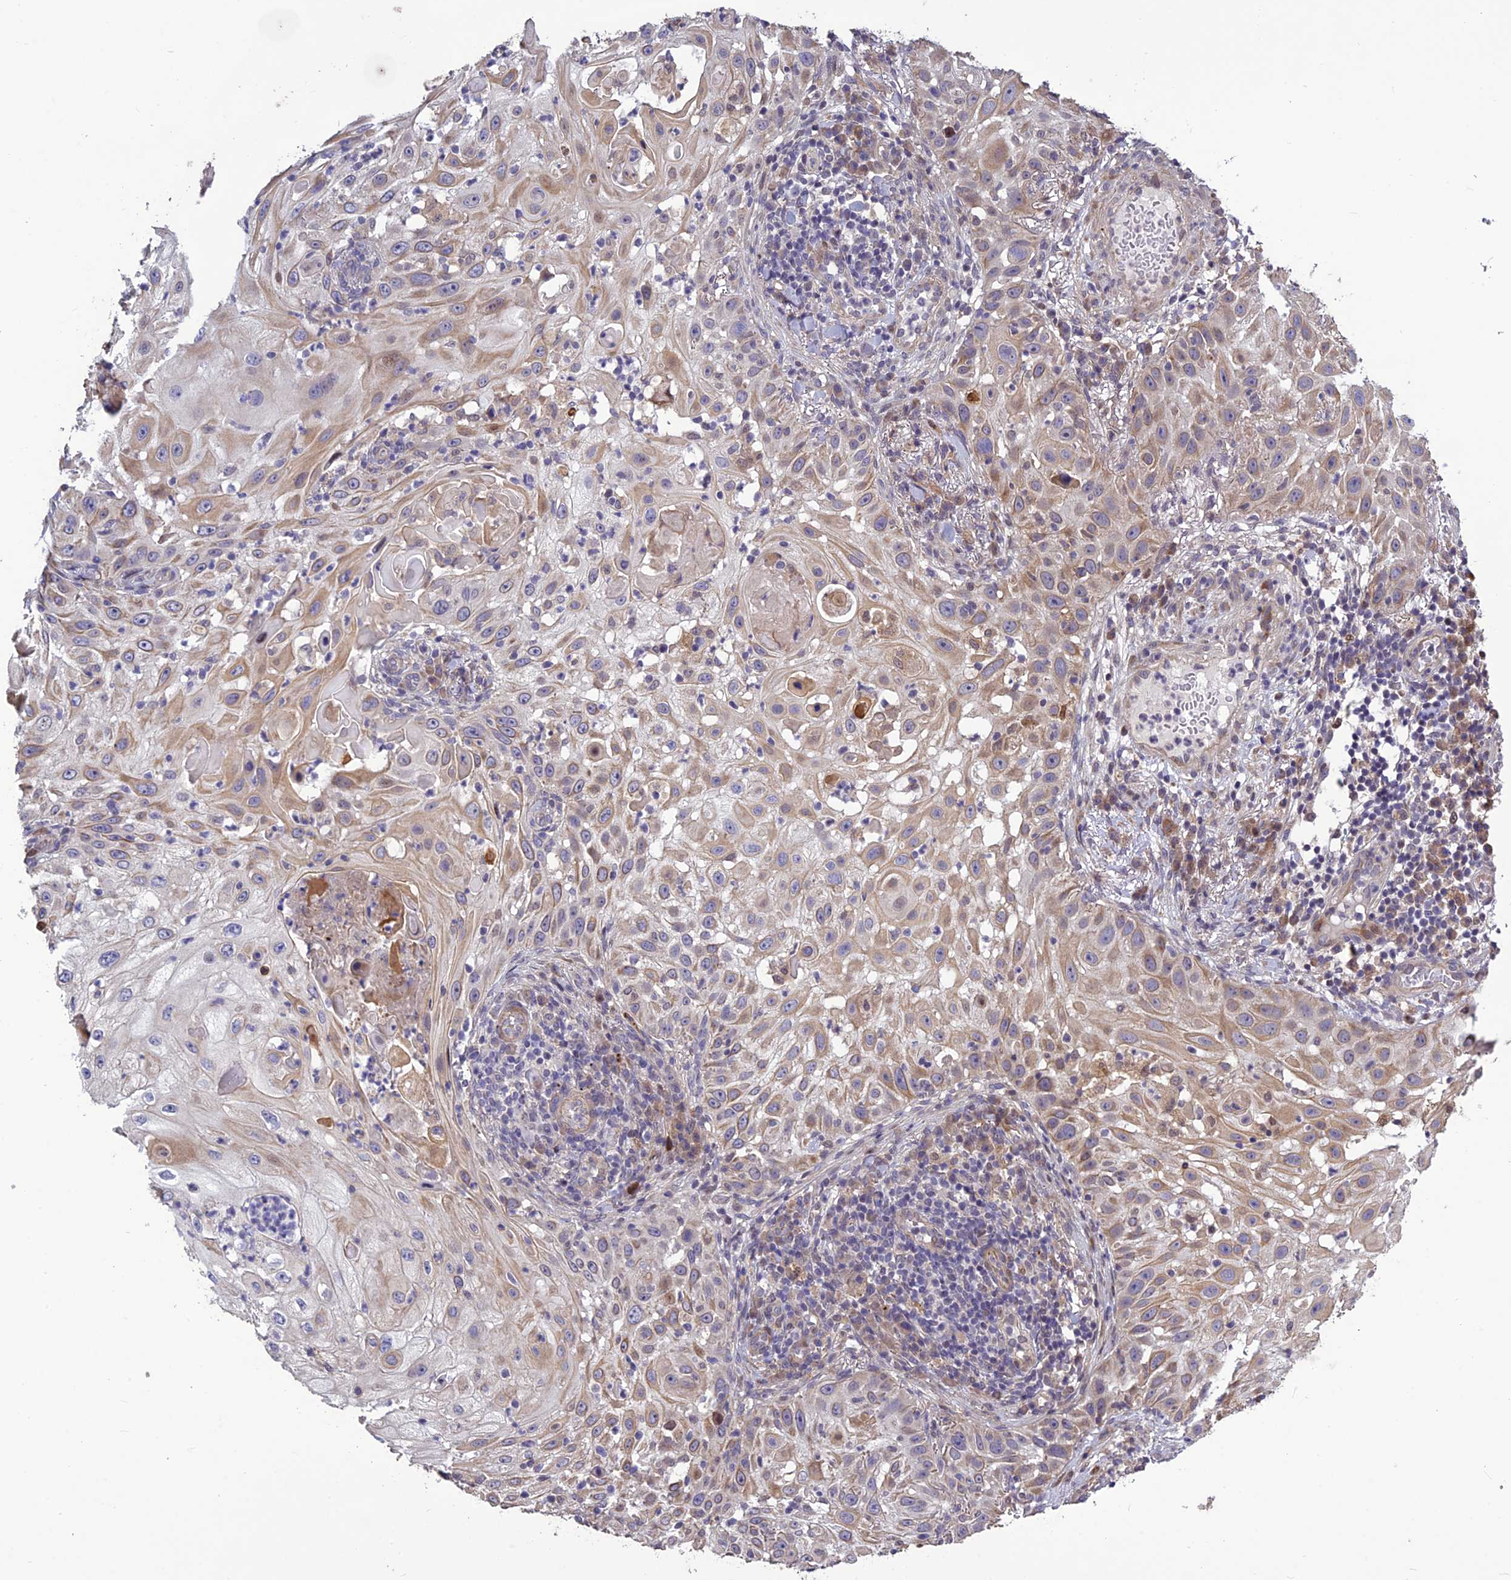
{"staining": {"intensity": "moderate", "quantity": "<25%", "location": "cytoplasmic/membranous"}, "tissue": "skin cancer", "cell_type": "Tumor cells", "image_type": "cancer", "snomed": [{"axis": "morphology", "description": "Squamous cell carcinoma, NOS"}, {"axis": "topography", "description": "Skin"}], "caption": "Skin cancer (squamous cell carcinoma) stained for a protein shows moderate cytoplasmic/membranous positivity in tumor cells. (Brightfield microscopy of DAB IHC at high magnification).", "gene": "SPG21", "patient": {"sex": "female", "age": 44}}